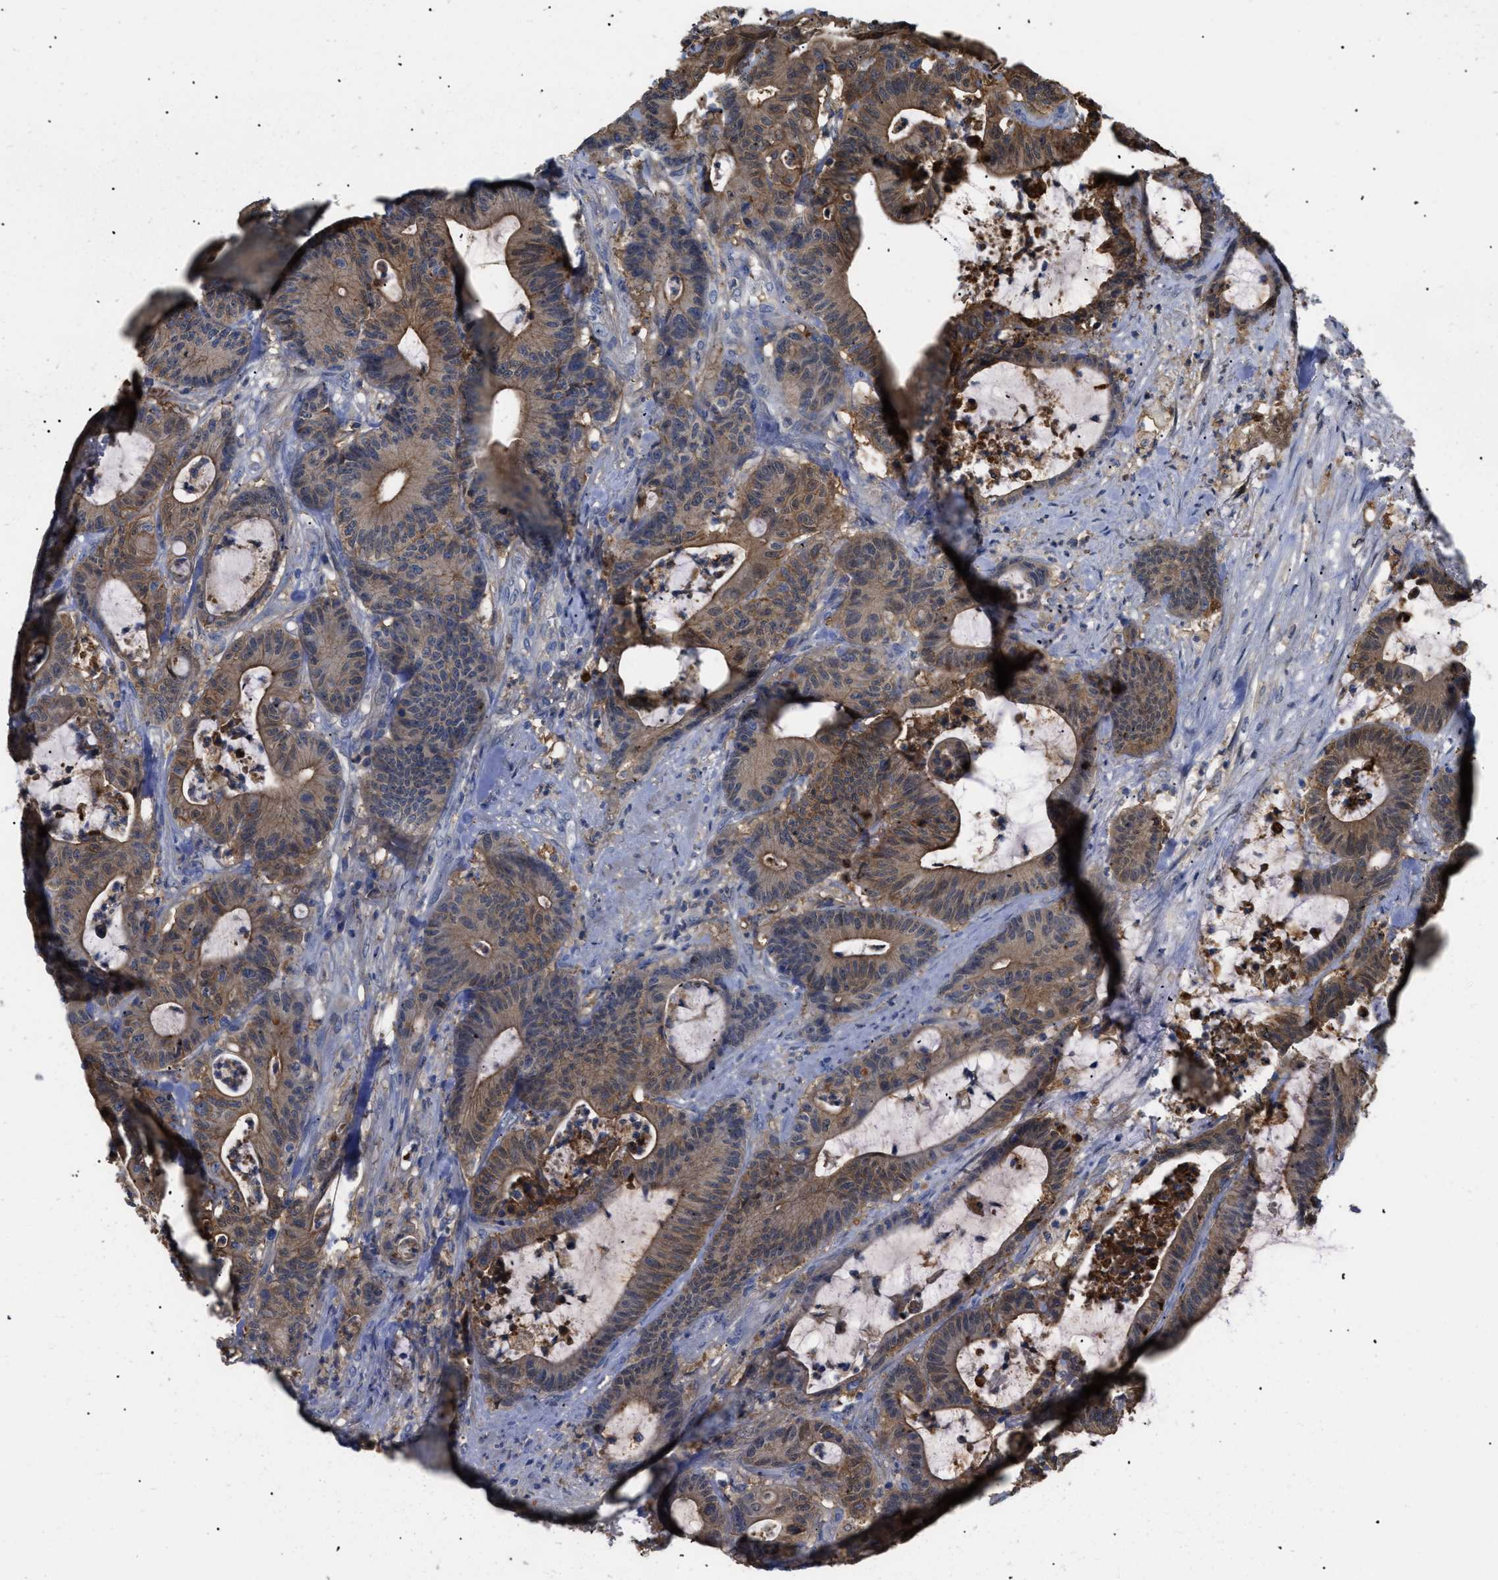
{"staining": {"intensity": "moderate", "quantity": ">75%", "location": "cytoplasmic/membranous"}, "tissue": "colorectal cancer", "cell_type": "Tumor cells", "image_type": "cancer", "snomed": [{"axis": "morphology", "description": "Adenocarcinoma, NOS"}, {"axis": "topography", "description": "Colon"}], "caption": "Protein expression analysis of human colorectal adenocarcinoma reveals moderate cytoplasmic/membranous expression in approximately >75% of tumor cells.", "gene": "ANXA4", "patient": {"sex": "female", "age": 84}}